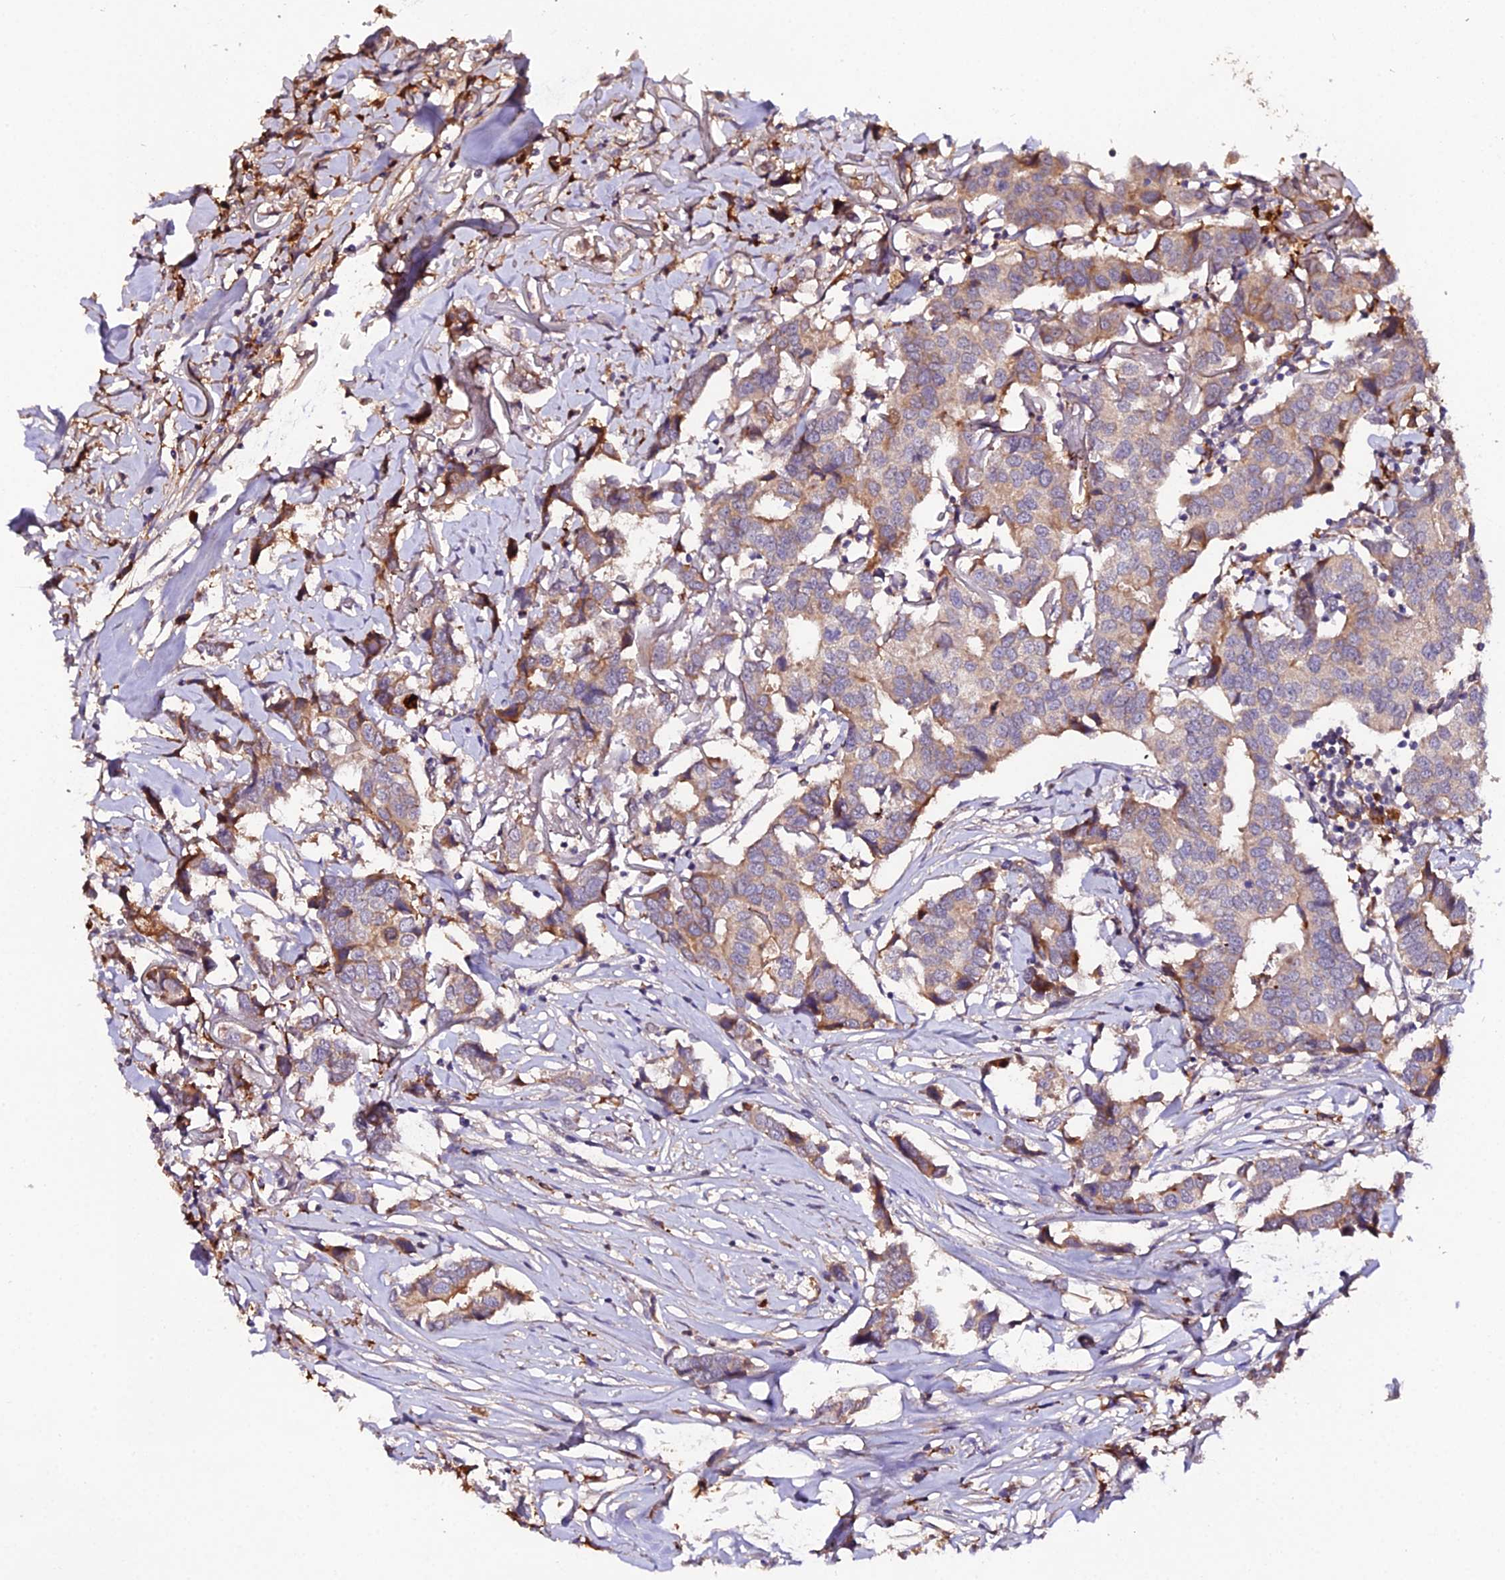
{"staining": {"intensity": "weak", "quantity": "25%-75%", "location": "cytoplasmic/membranous"}, "tissue": "breast cancer", "cell_type": "Tumor cells", "image_type": "cancer", "snomed": [{"axis": "morphology", "description": "Duct carcinoma"}, {"axis": "topography", "description": "Breast"}], "caption": "Protein staining of breast cancer tissue demonstrates weak cytoplasmic/membranous expression in about 25%-75% of tumor cells. (Brightfield microscopy of DAB IHC at high magnification).", "gene": "KCTD16", "patient": {"sex": "female", "age": 80}}